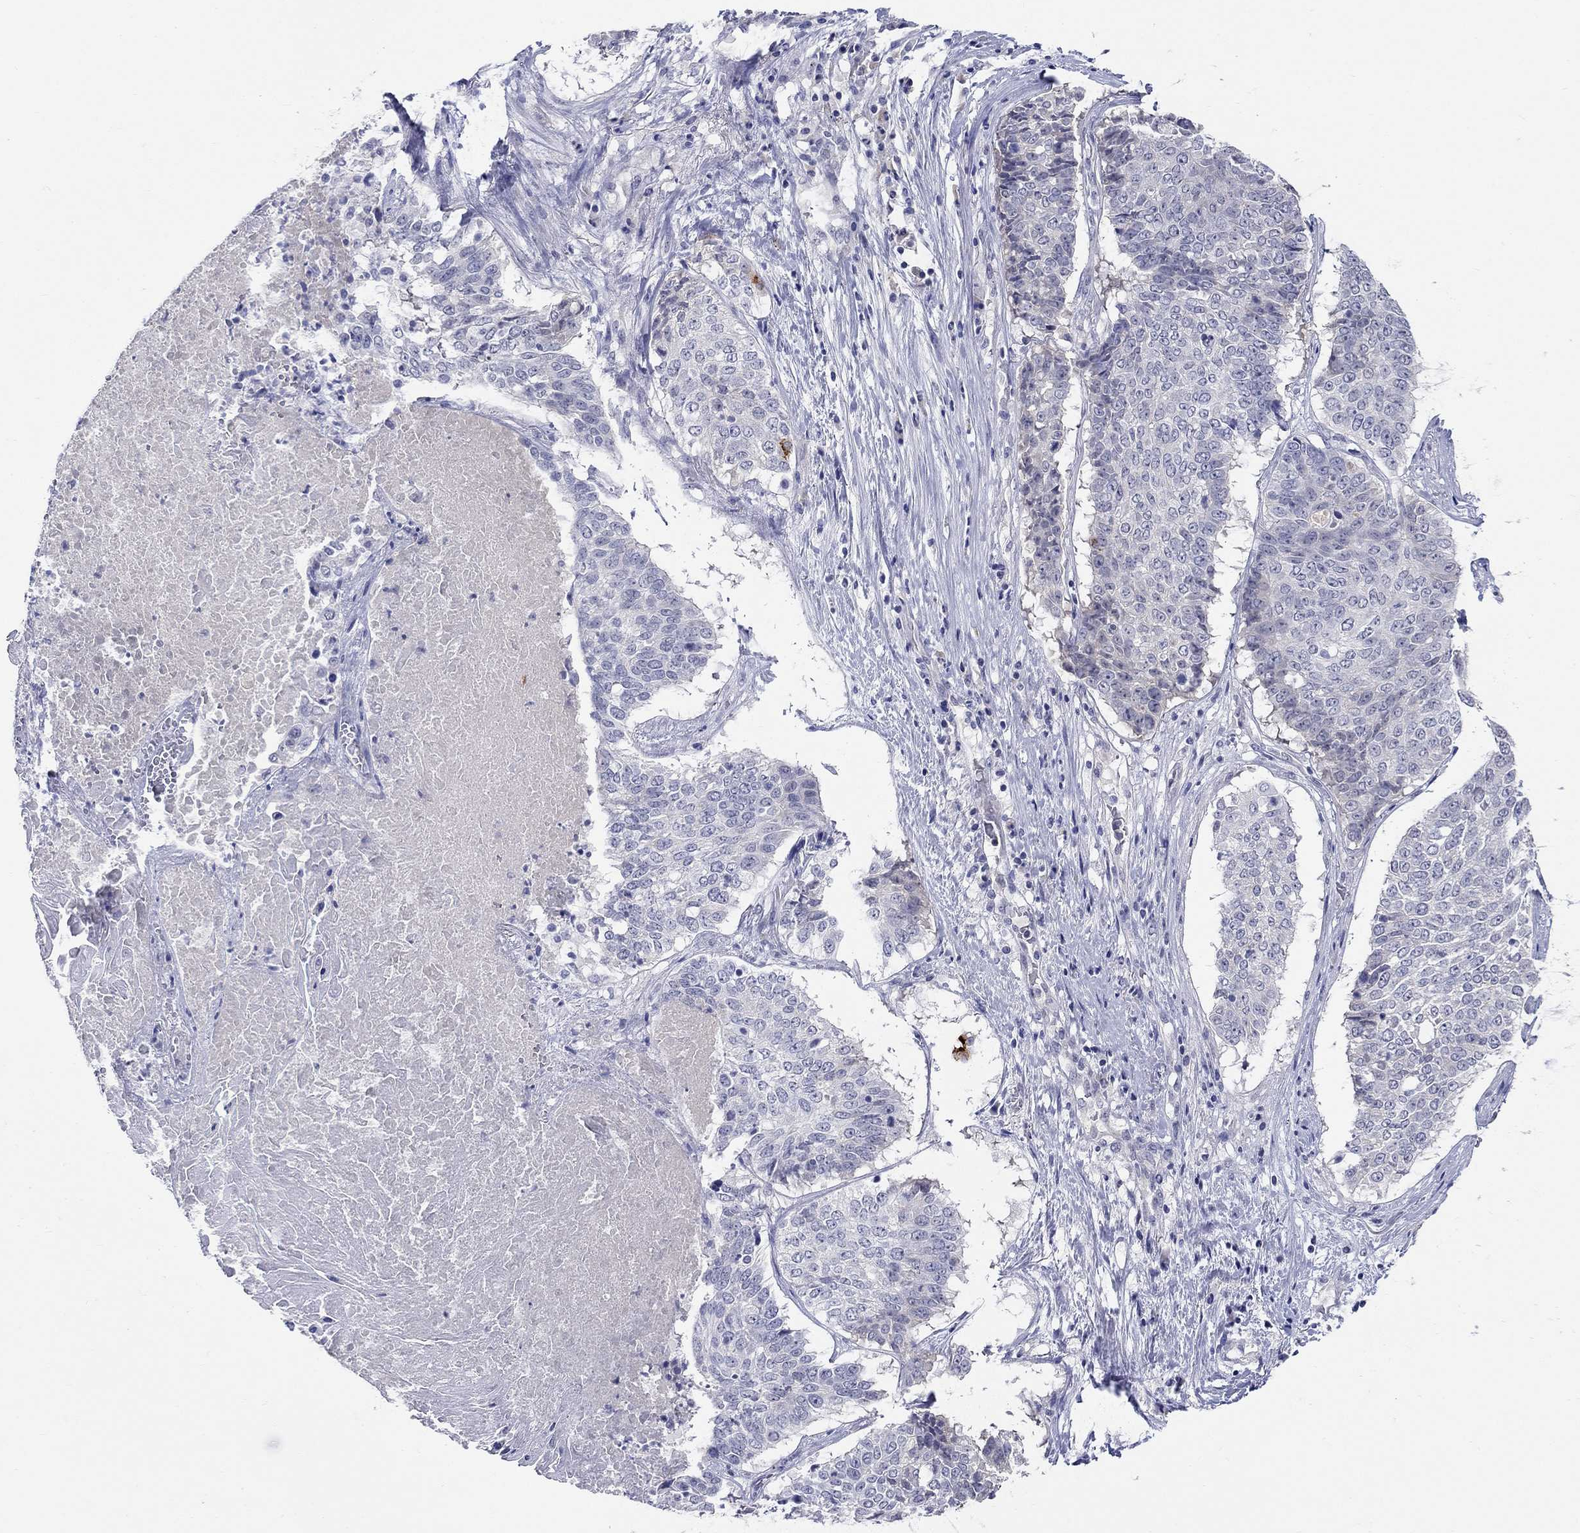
{"staining": {"intensity": "negative", "quantity": "none", "location": "none"}, "tissue": "lung cancer", "cell_type": "Tumor cells", "image_type": "cancer", "snomed": [{"axis": "morphology", "description": "Squamous cell carcinoma, NOS"}, {"axis": "topography", "description": "Lung"}], "caption": "A high-resolution image shows immunohistochemistry staining of lung squamous cell carcinoma, which shows no significant positivity in tumor cells.", "gene": "SLC30A3", "patient": {"sex": "male", "age": 64}}